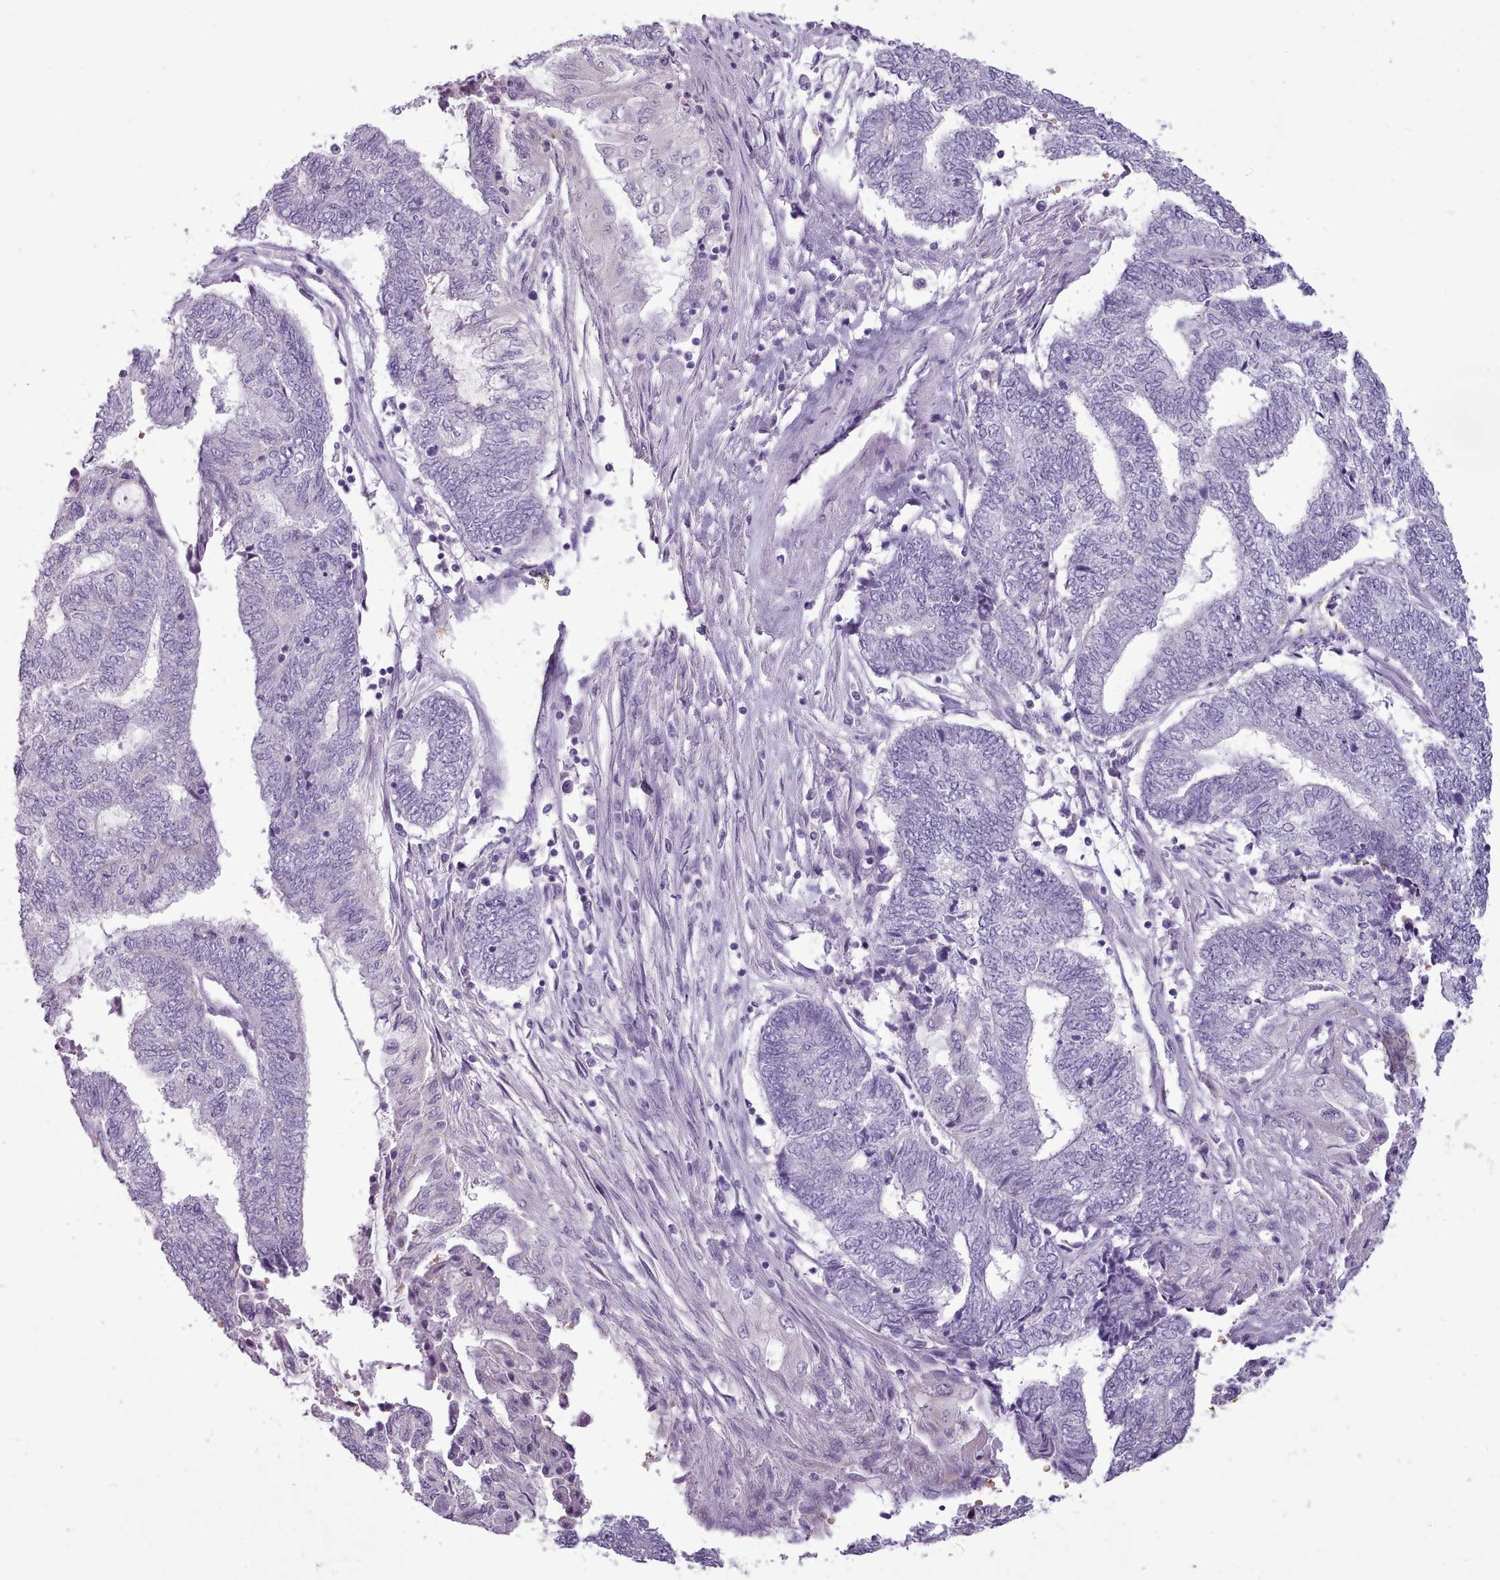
{"staining": {"intensity": "negative", "quantity": "none", "location": "none"}, "tissue": "endometrial cancer", "cell_type": "Tumor cells", "image_type": "cancer", "snomed": [{"axis": "morphology", "description": "Adenocarcinoma, NOS"}, {"axis": "topography", "description": "Uterus"}, {"axis": "topography", "description": "Endometrium"}], "caption": "There is no significant staining in tumor cells of endometrial cancer. (DAB immunohistochemistry (IHC), high magnification).", "gene": "AK4", "patient": {"sex": "female", "age": 70}}